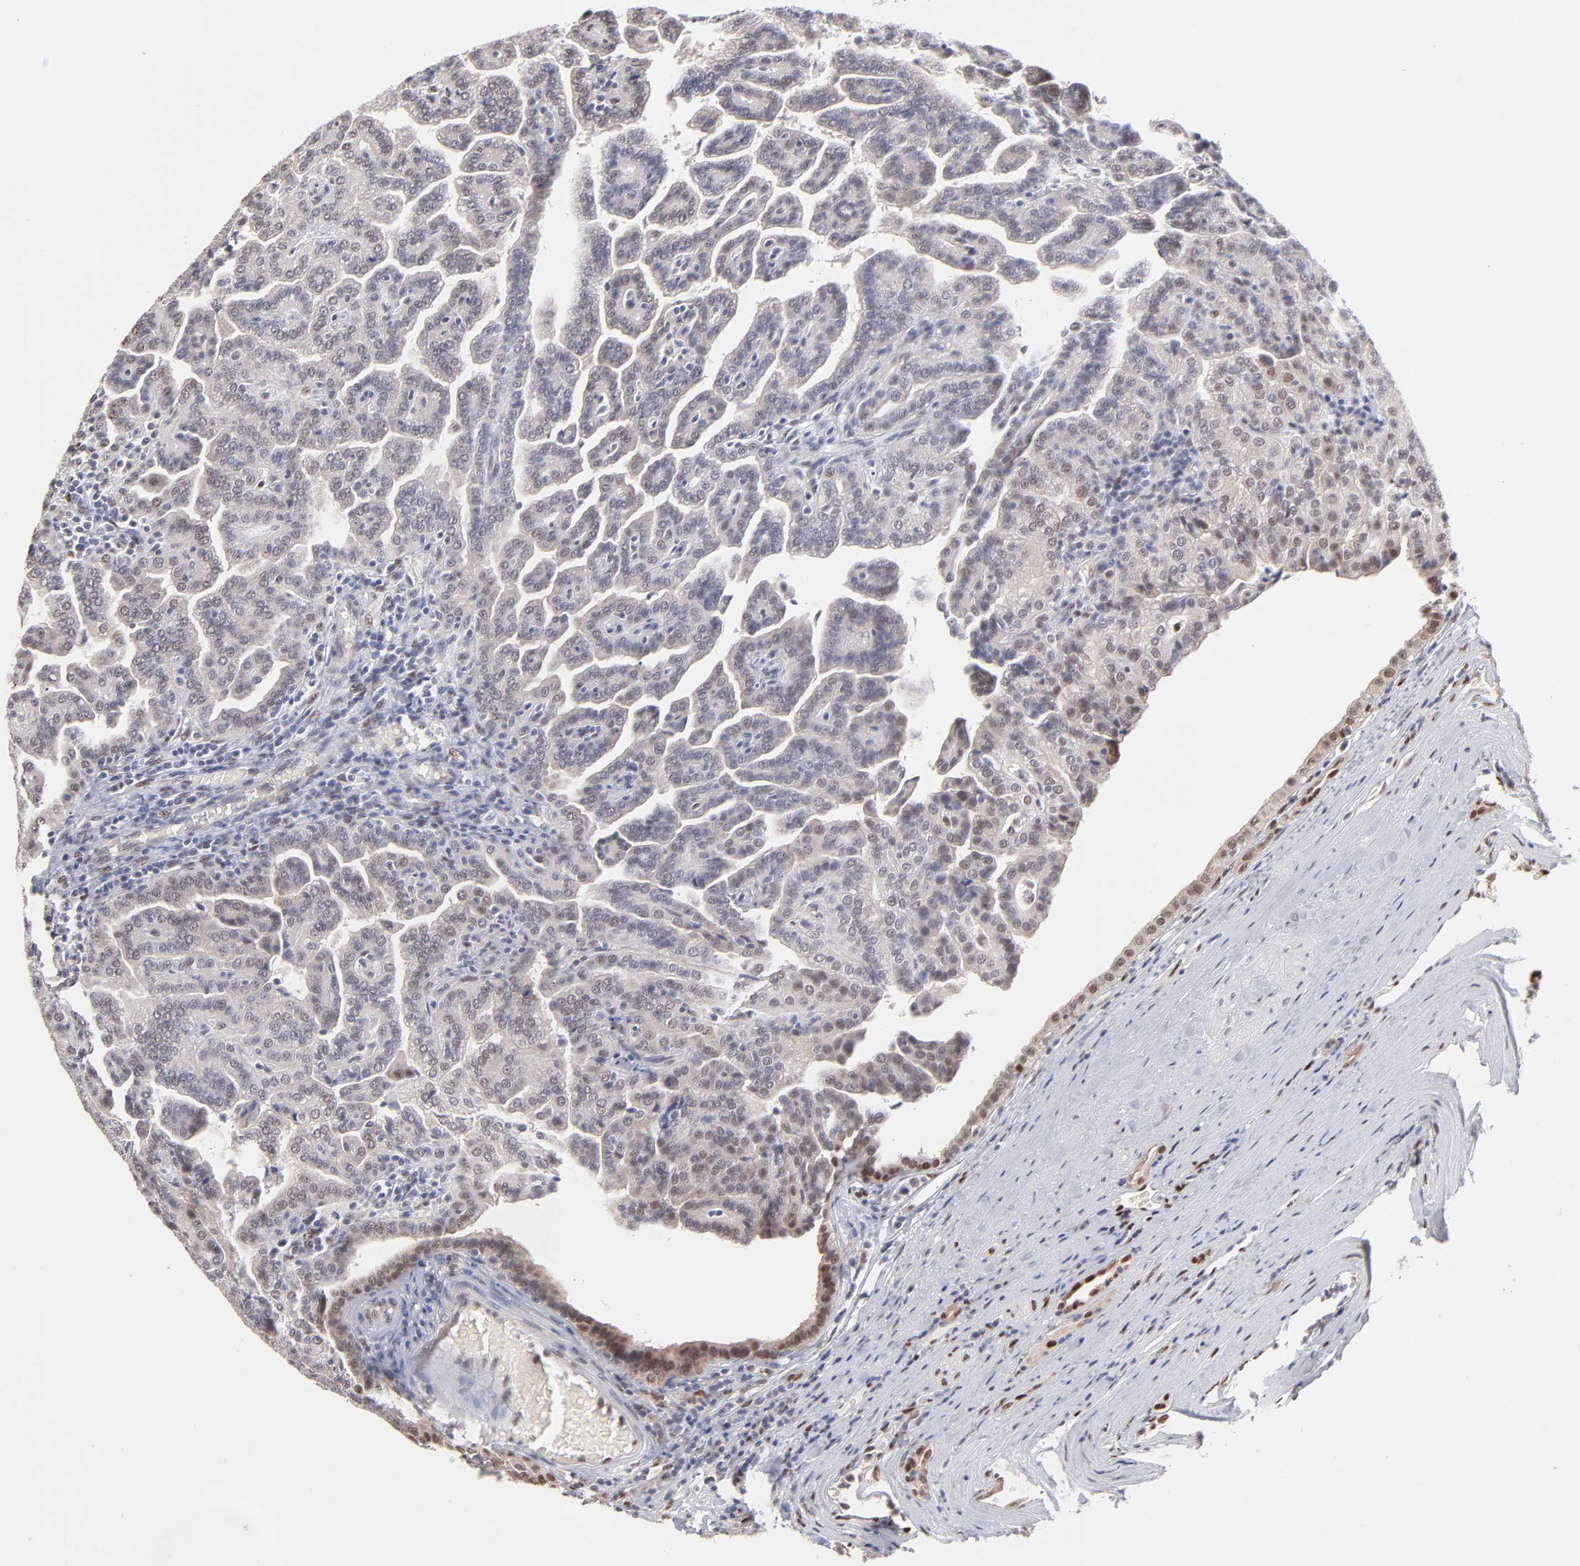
{"staining": {"intensity": "negative", "quantity": "none", "location": "none"}, "tissue": "renal cancer", "cell_type": "Tumor cells", "image_type": "cancer", "snomed": [{"axis": "morphology", "description": "Adenocarcinoma, NOS"}, {"axis": "topography", "description": "Kidney"}], "caption": "Tumor cells are negative for protein expression in human renal adenocarcinoma.", "gene": "STAT3", "patient": {"sex": "male", "age": 61}}